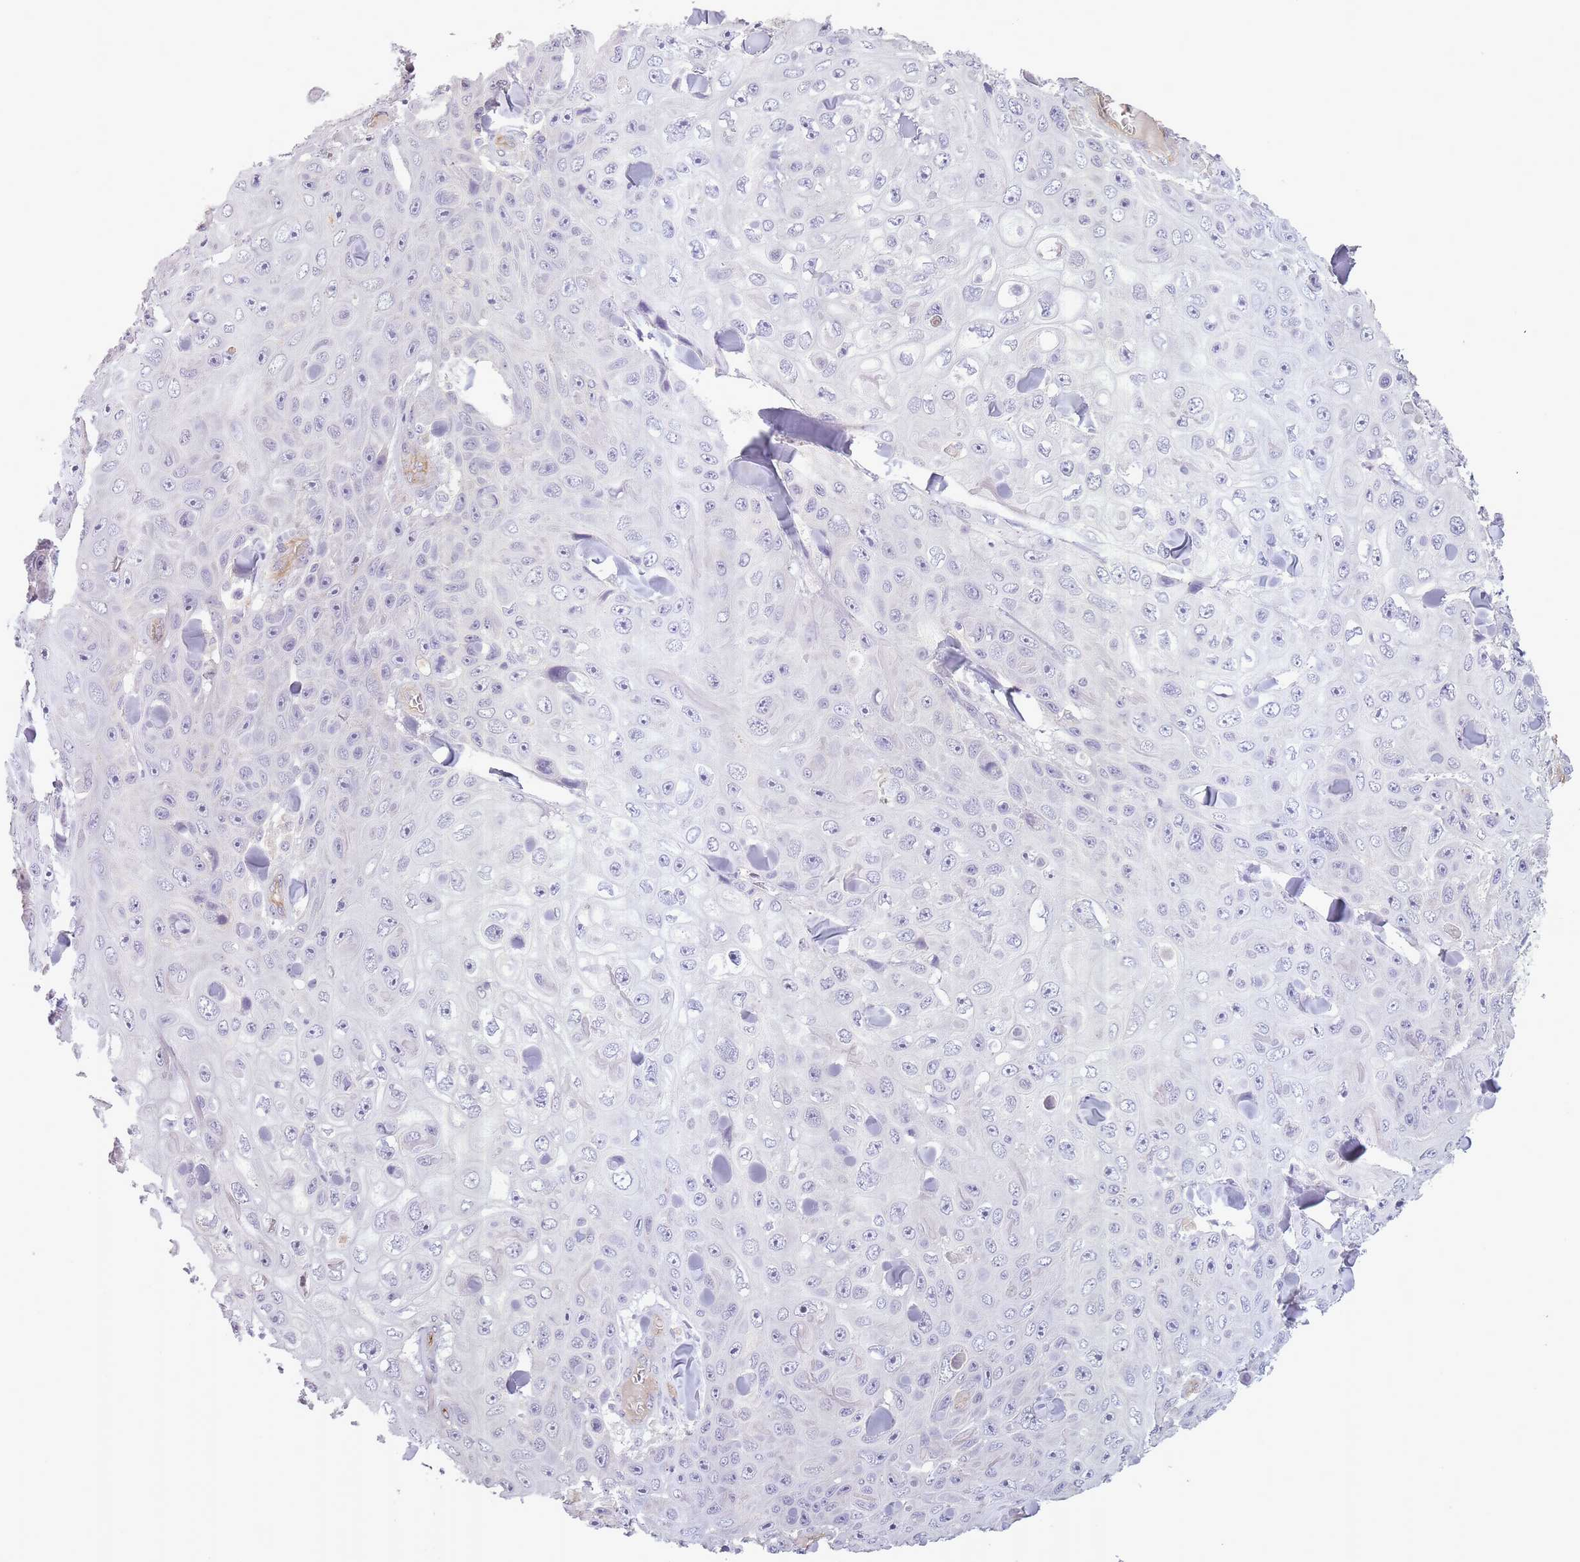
{"staining": {"intensity": "negative", "quantity": "none", "location": "none"}, "tissue": "skin cancer", "cell_type": "Tumor cells", "image_type": "cancer", "snomed": [{"axis": "morphology", "description": "Squamous cell carcinoma, NOS"}, {"axis": "topography", "description": "Skin"}], "caption": "Protein analysis of skin cancer (squamous cell carcinoma) demonstrates no significant expression in tumor cells. (DAB (3,3'-diaminobenzidine) IHC, high magnification).", "gene": "SLC8A2", "patient": {"sex": "male", "age": 82}}